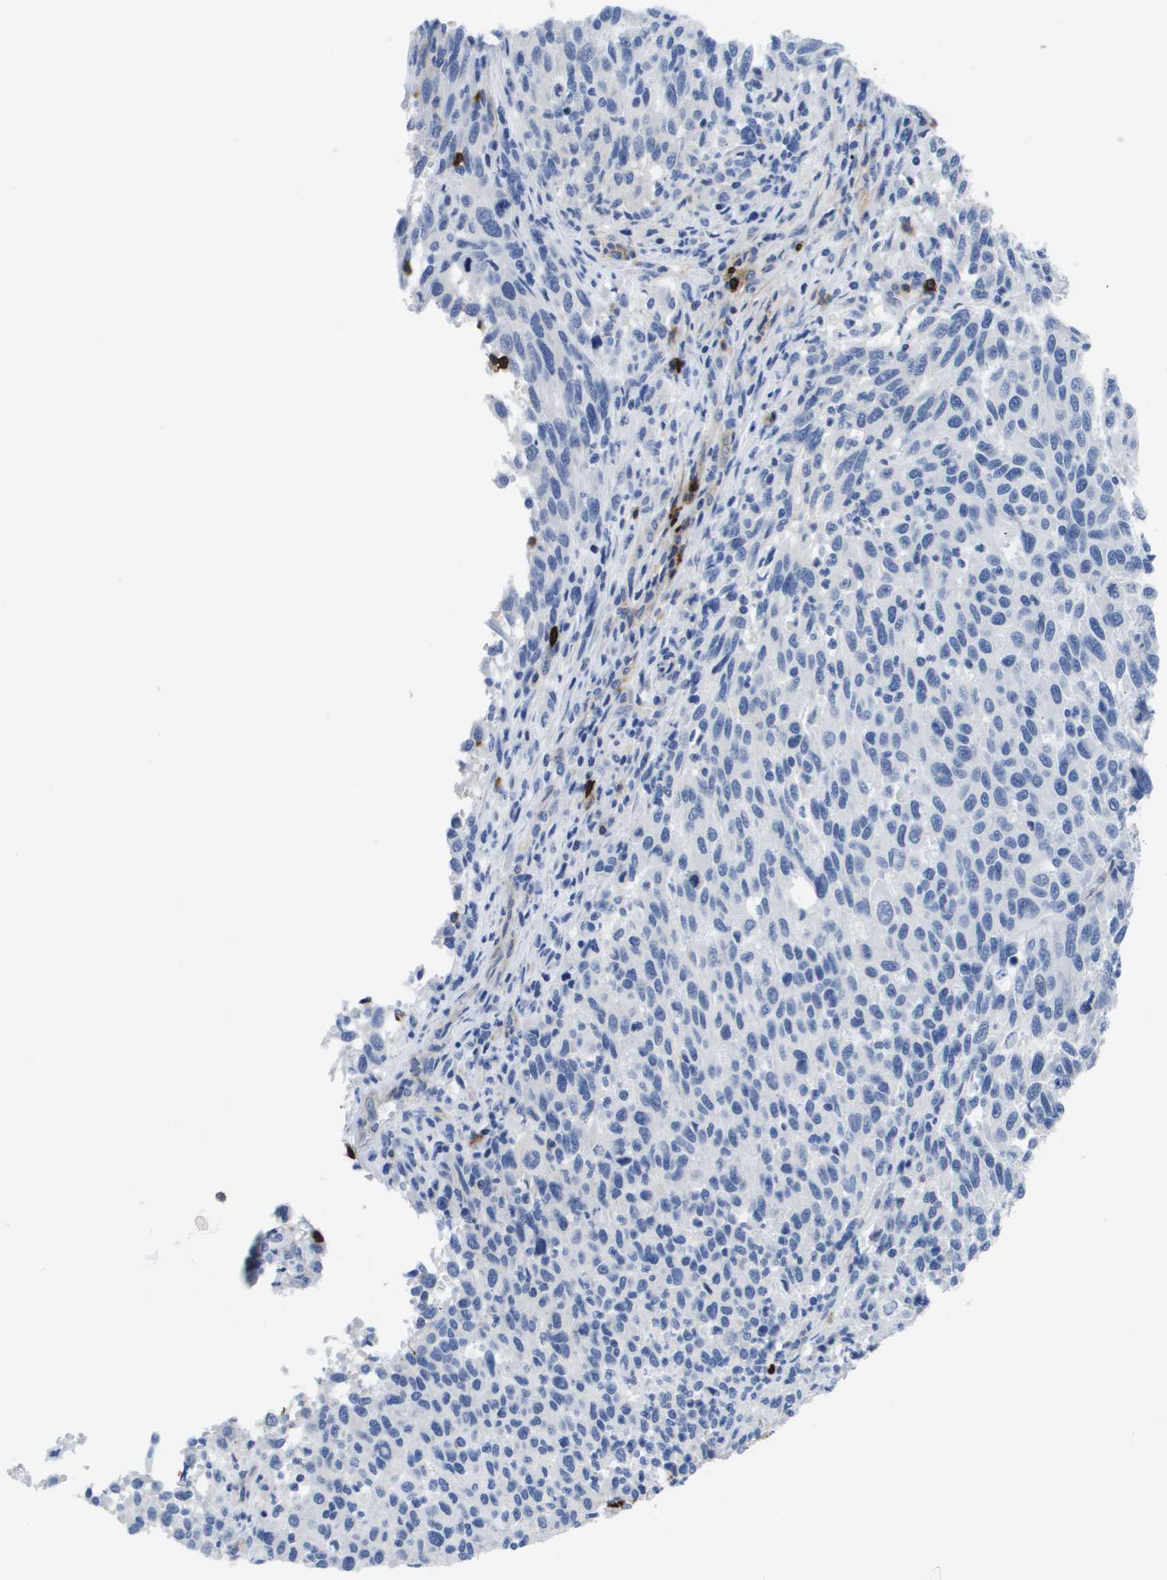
{"staining": {"intensity": "negative", "quantity": "none", "location": "none"}, "tissue": "melanoma", "cell_type": "Tumor cells", "image_type": "cancer", "snomed": [{"axis": "morphology", "description": "Malignant melanoma, Metastatic site"}, {"axis": "topography", "description": "Lymph node"}], "caption": "Immunohistochemistry of human malignant melanoma (metastatic site) exhibits no staining in tumor cells. Nuclei are stained in blue.", "gene": "MS4A1", "patient": {"sex": "male", "age": 61}}